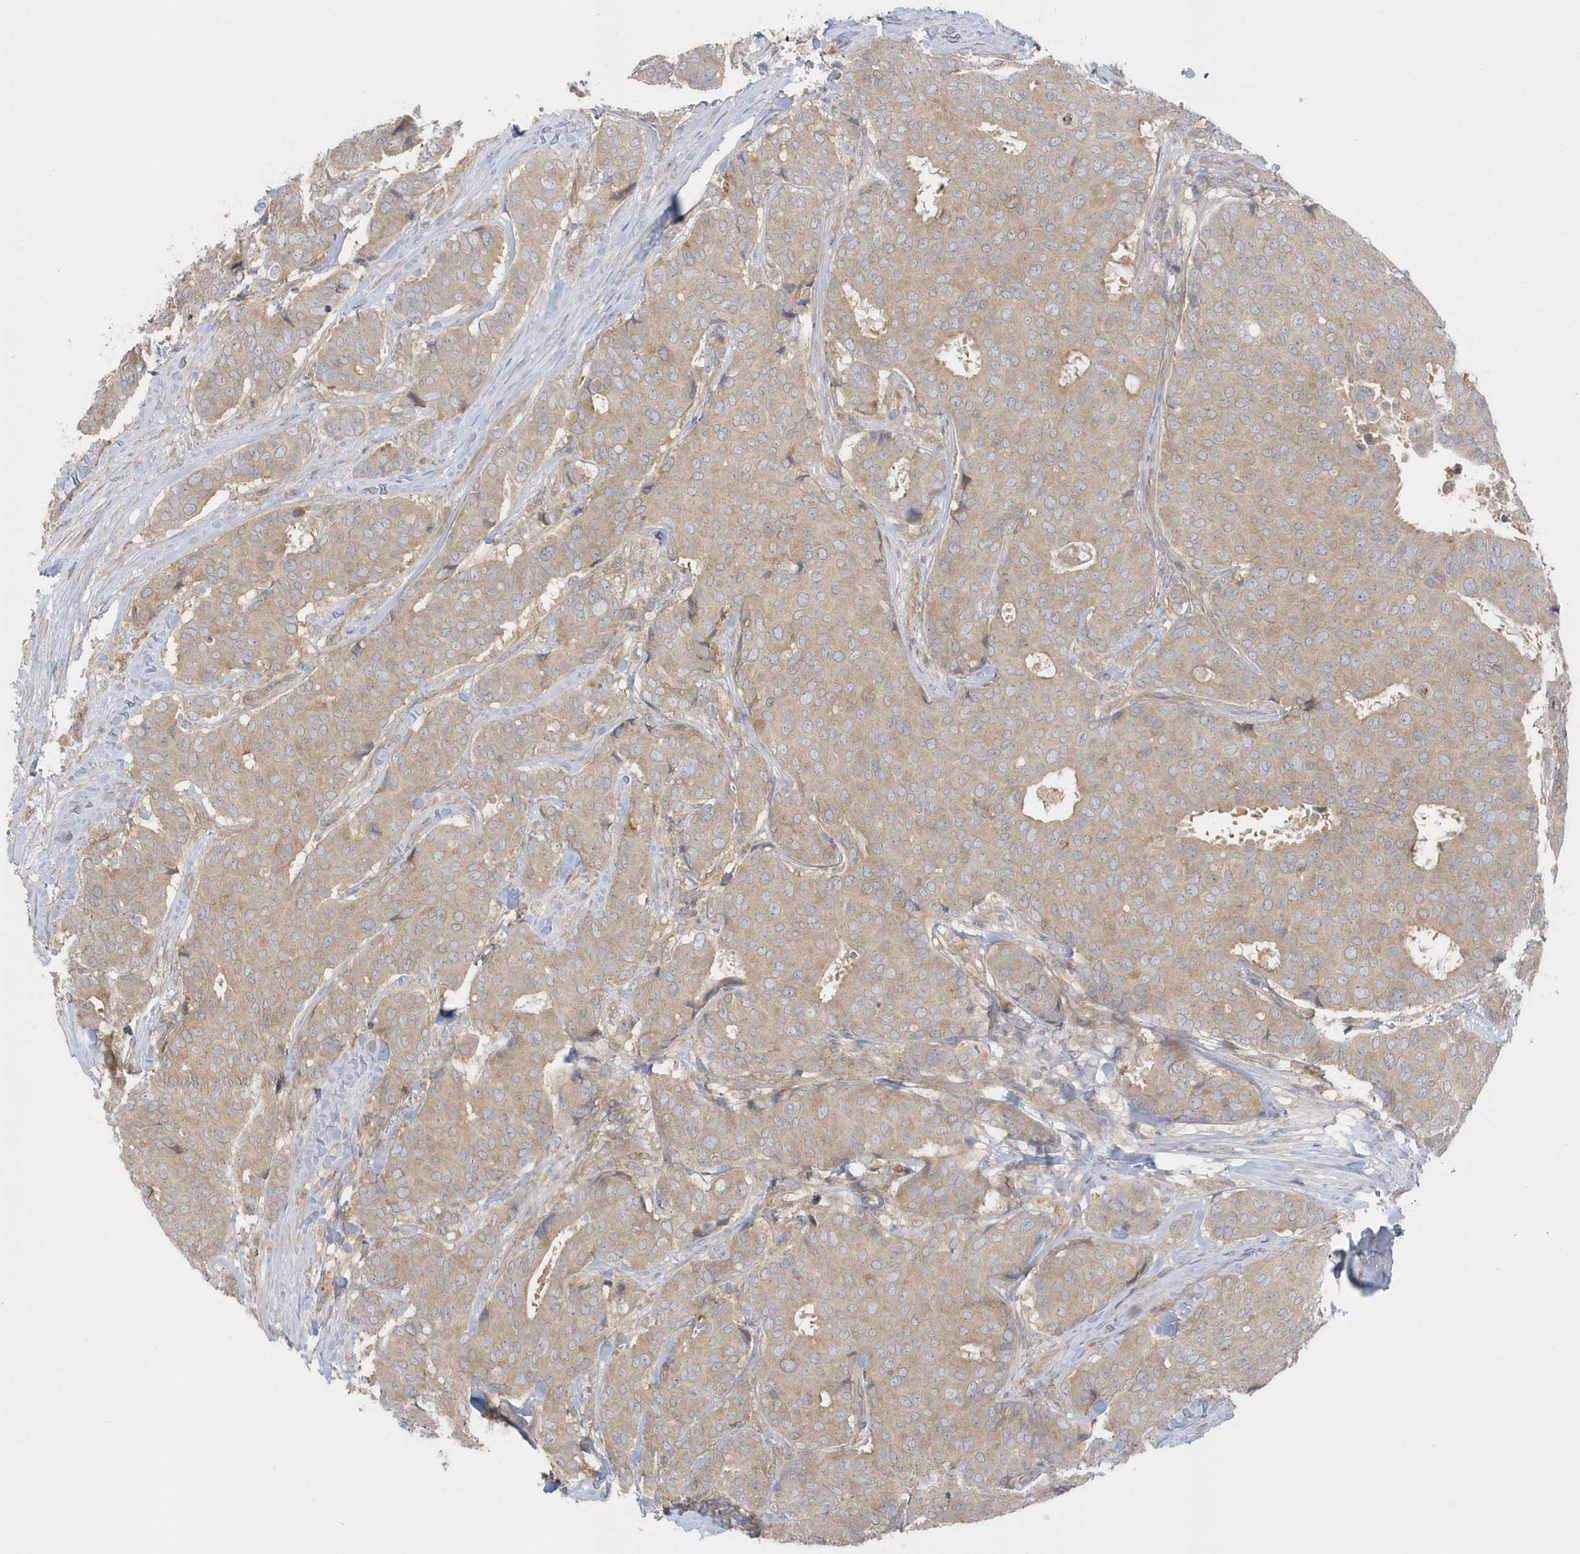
{"staining": {"intensity": "weak", "quantity": ">75%", "location": "cytoplasmic/membranous"}, "tissue": "breast cancer", "cell_type": "Tumor cells", "image_type": "cancer", "snomed": [{"axis": "morphology", "description": "Duct carcinoma"}, {"axis": "topography", "description": "Breast"}], "caption": "Breast cancer tissue reveals weak cytoplasmic/membranous expression in about >75% of tumor cells, visualized by immunohistochemistry.", "gene": "ACTR1A", "patient": {"sex": "female", "age": 75}}